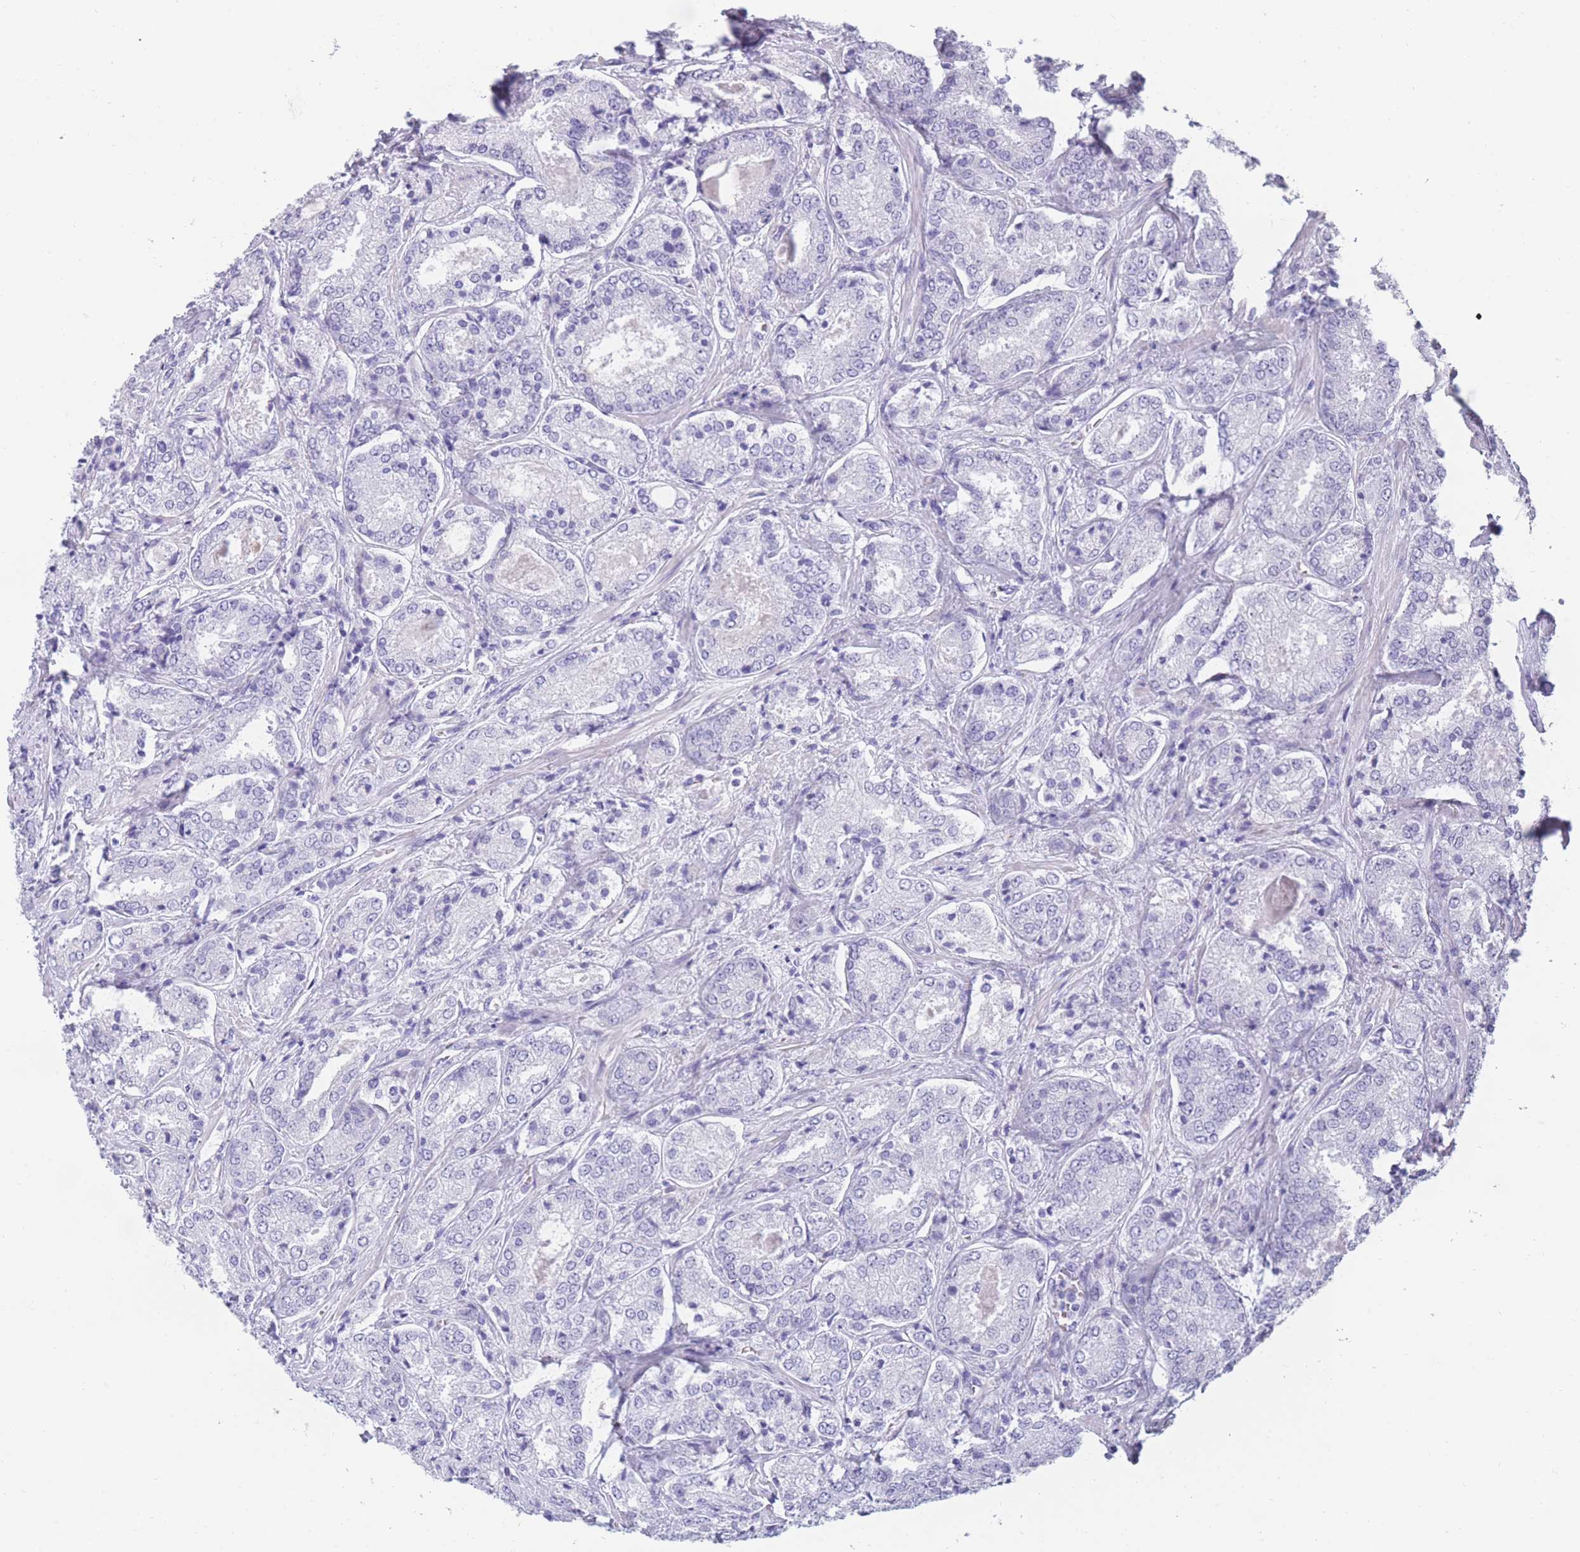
{"staining": {"intensity": "negative", "quantity": "none", "location": "none"}, "tissue": "prostate cancer", "cell_type": "Tumor cells", "image_type": "cancer", "snomed": [{"axis": "morphology", "description": "Adenocarcinoma, High grade"}, {"axis": "topography", "description": "Prostate"}], "caption": "Prostate cancer was stained to show a protein in brown. There is no significant positivity in tumor cells.", "gene": "TNFSF11", "patient": {"sex": "male", "age": 63}}